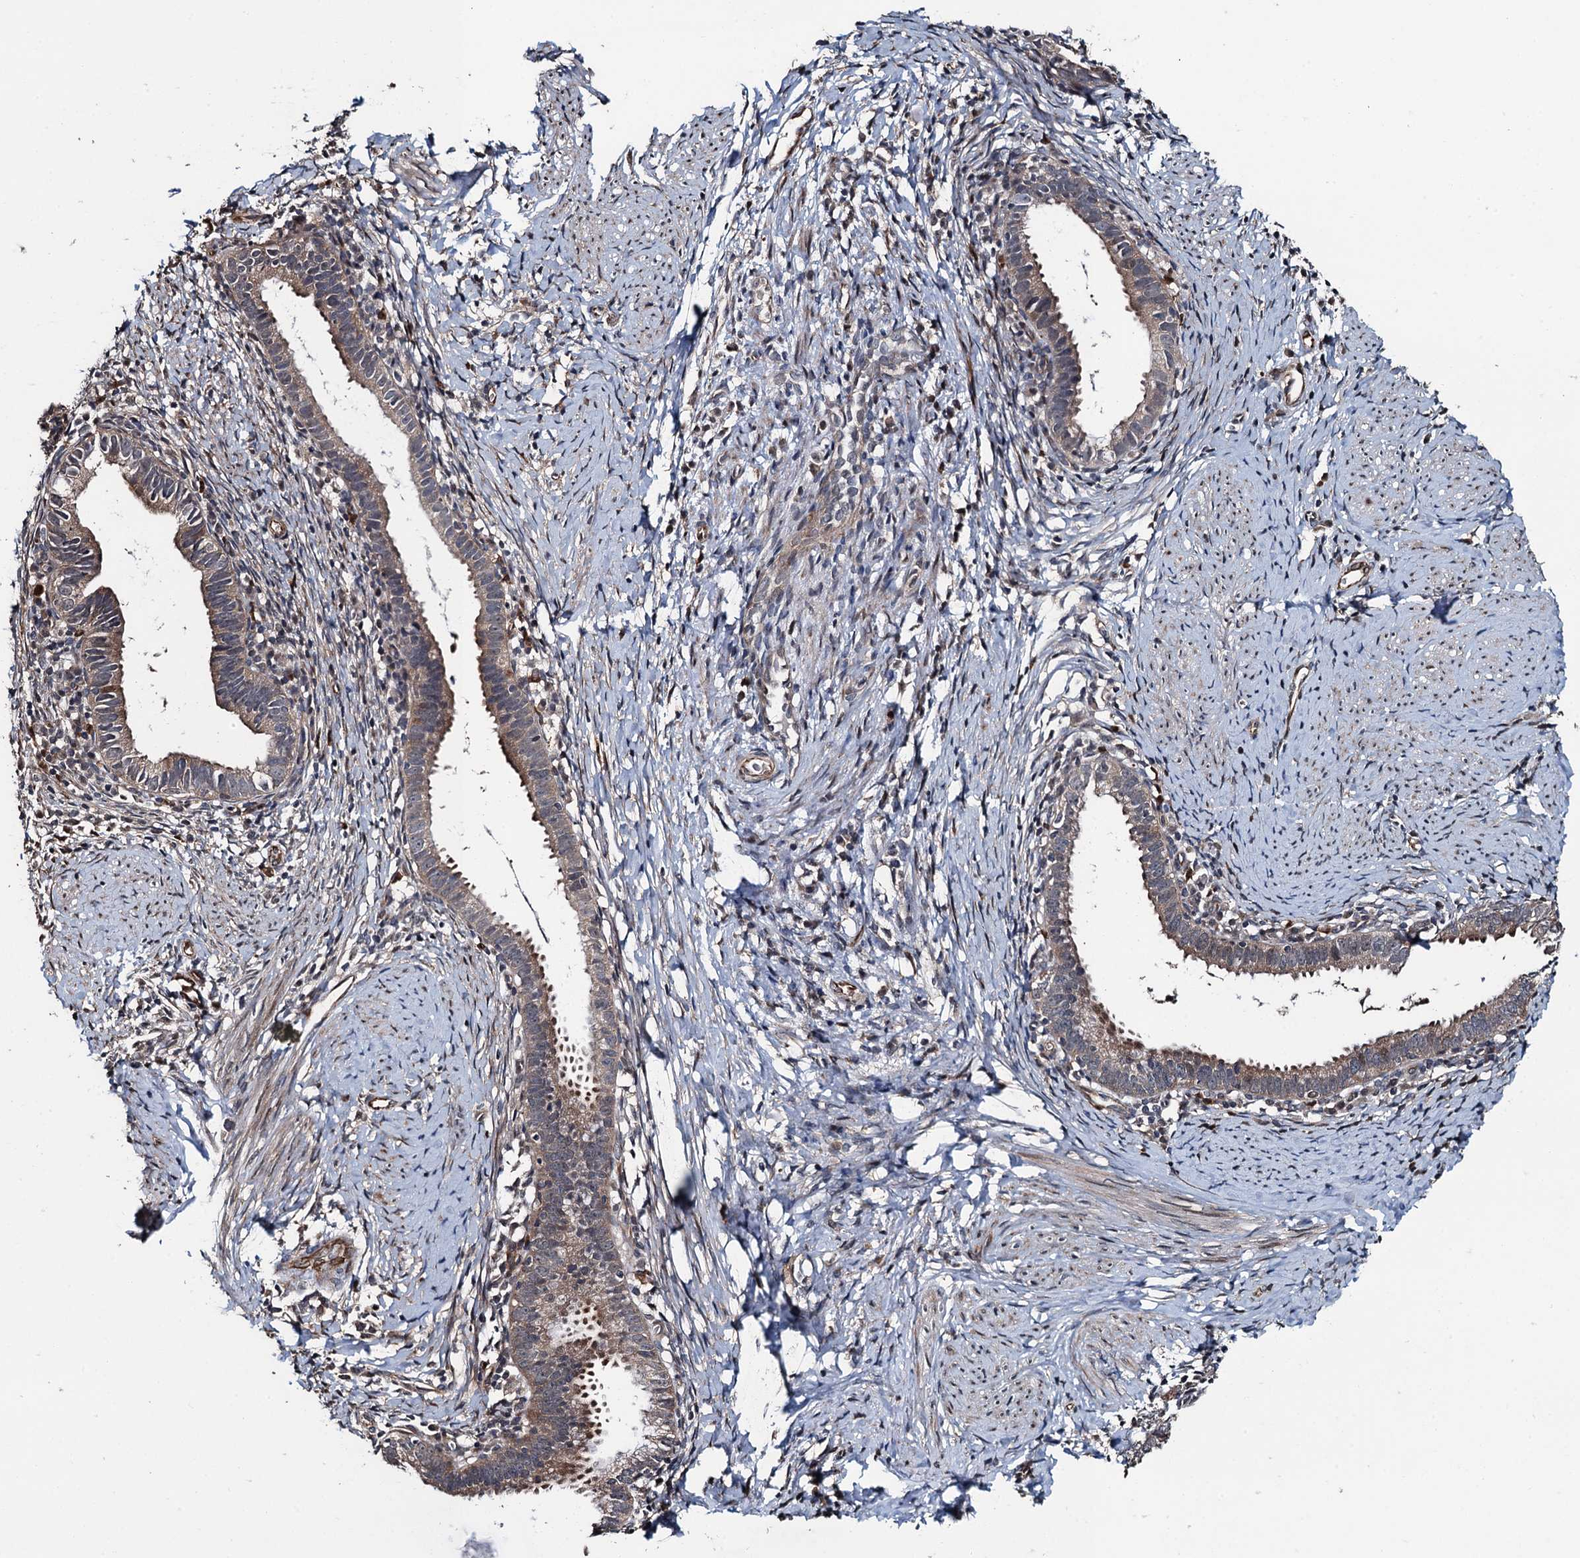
{"staining": {"intensity": "weak", "quantity": "25%-75%", "location": "cytoplasmic/membranous"}, "tissue": "cervical cancer", "cell_type": "Tumor cells", "image_type": "cancer", "snomed": [{"axis": "morphology", "description": "Adenocarcinoma, NOS"}, {"axis": "topography", "description": "Cervix"}], "caption": "Immunohistochemical staining of cervical cancer (adenocarcinoma) reveals low levels of weak cytoplasmic/membranous positivity in approximately 25%-75% of tumor cells. The staining was performed using DAB (3,3'-diaminobenzidine), with brown indicating positive protein expression. Nuclei are stained blue with hematoxylin.", "gene": "WHAMM", "patient": {"sex": "female", "age": 36}}